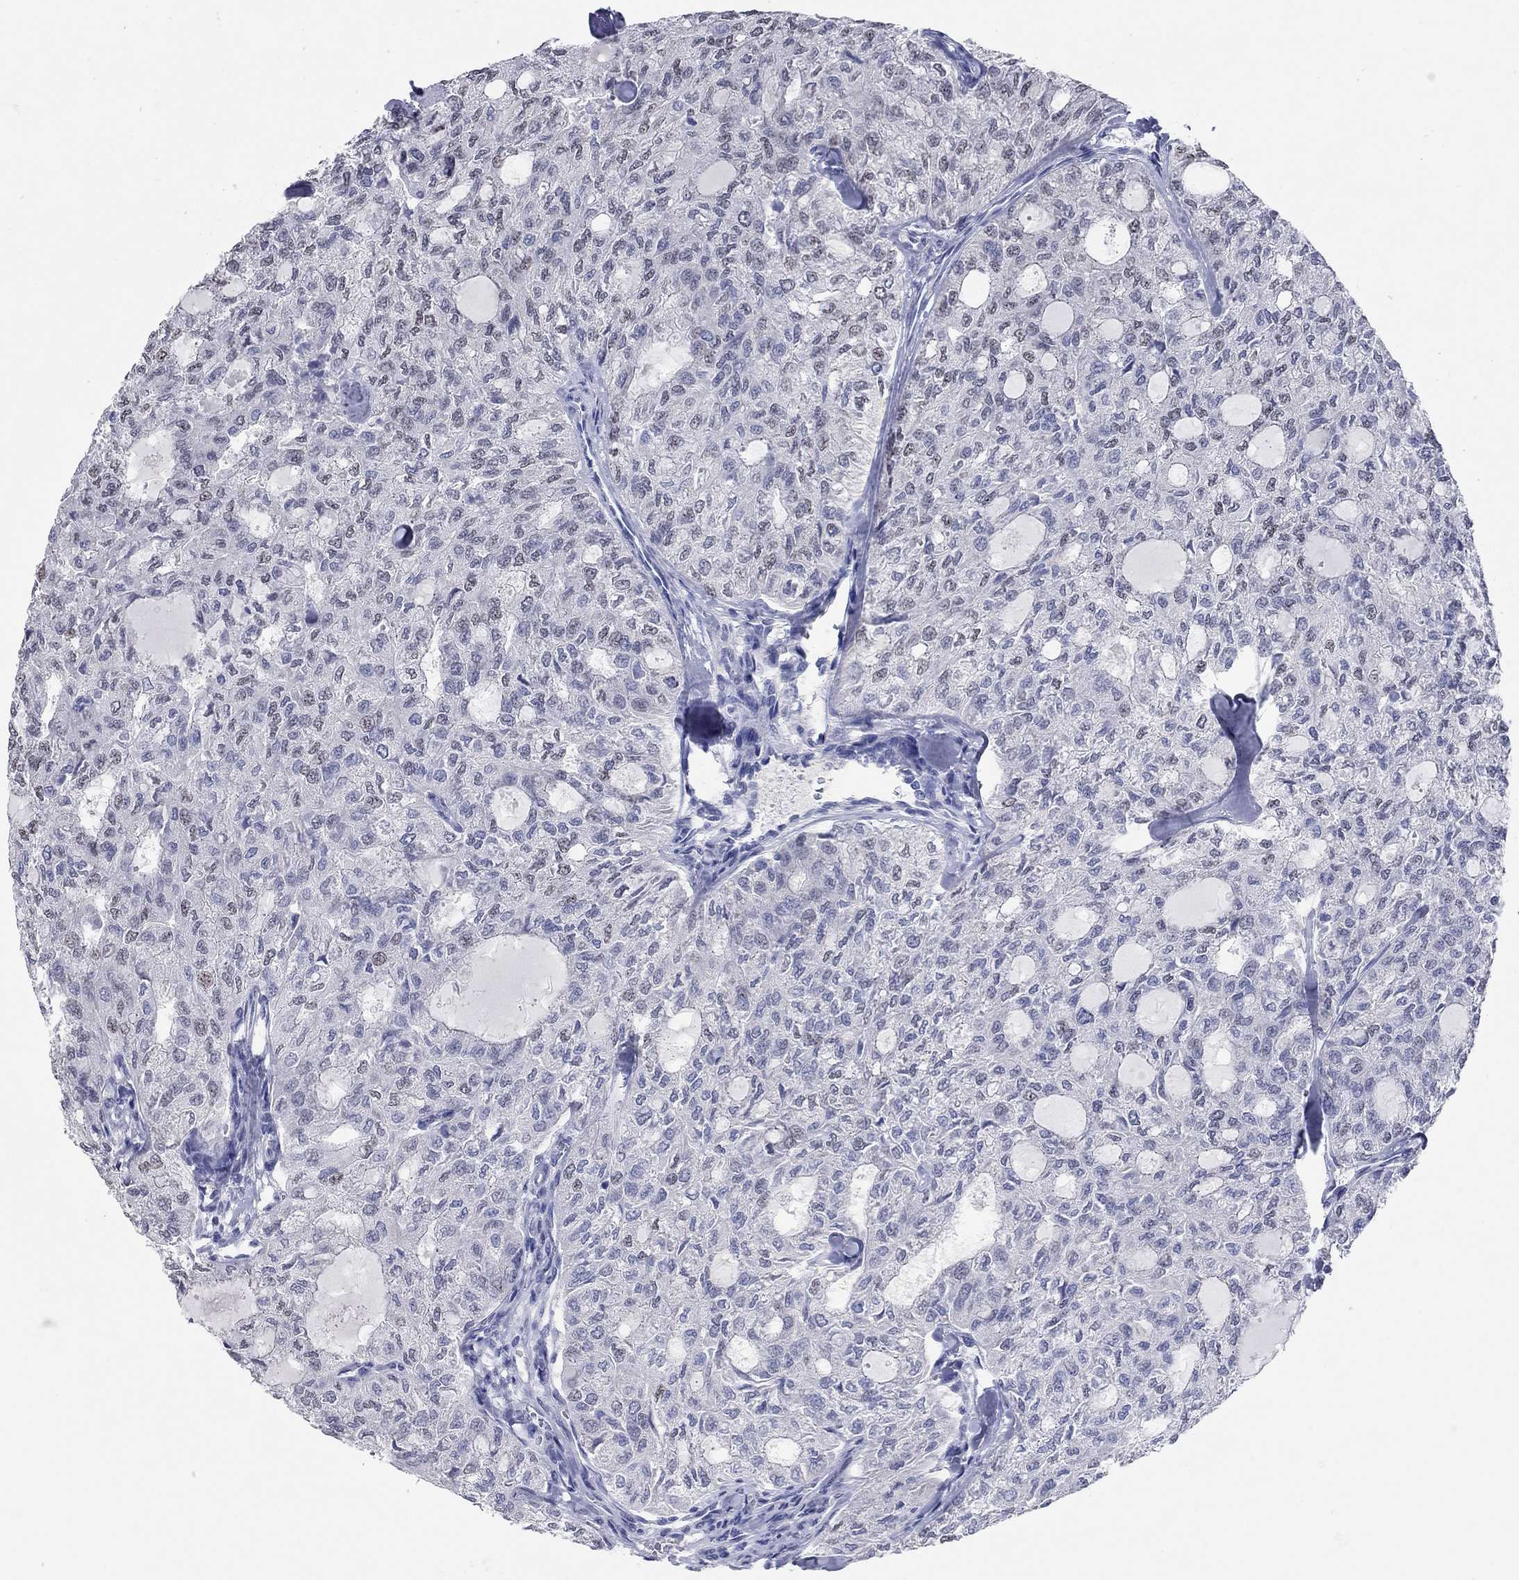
{"staining": {"intensity": "negative", "quantity": "none", "location": "none"}, "tissue": "thyroid cancer", "cell_type": "Tumor cells", "image_type": "cancer", "snomed": [{"axis": "morphology", "description": "Follicular adenoma carcinoma, NOS"}, {"axis": "topography", "description": "Thyroid gland"}], "caption": "High magnification brightfield microscopy of thyroid cancer stained with DAB (3,3'-diaminobenzidine) (brown) and counterstained with hematoxylin (blue): tumor cells show no significant expression.", "gene": "WASF3", "patient": {"sex": "male", "age": 75}}